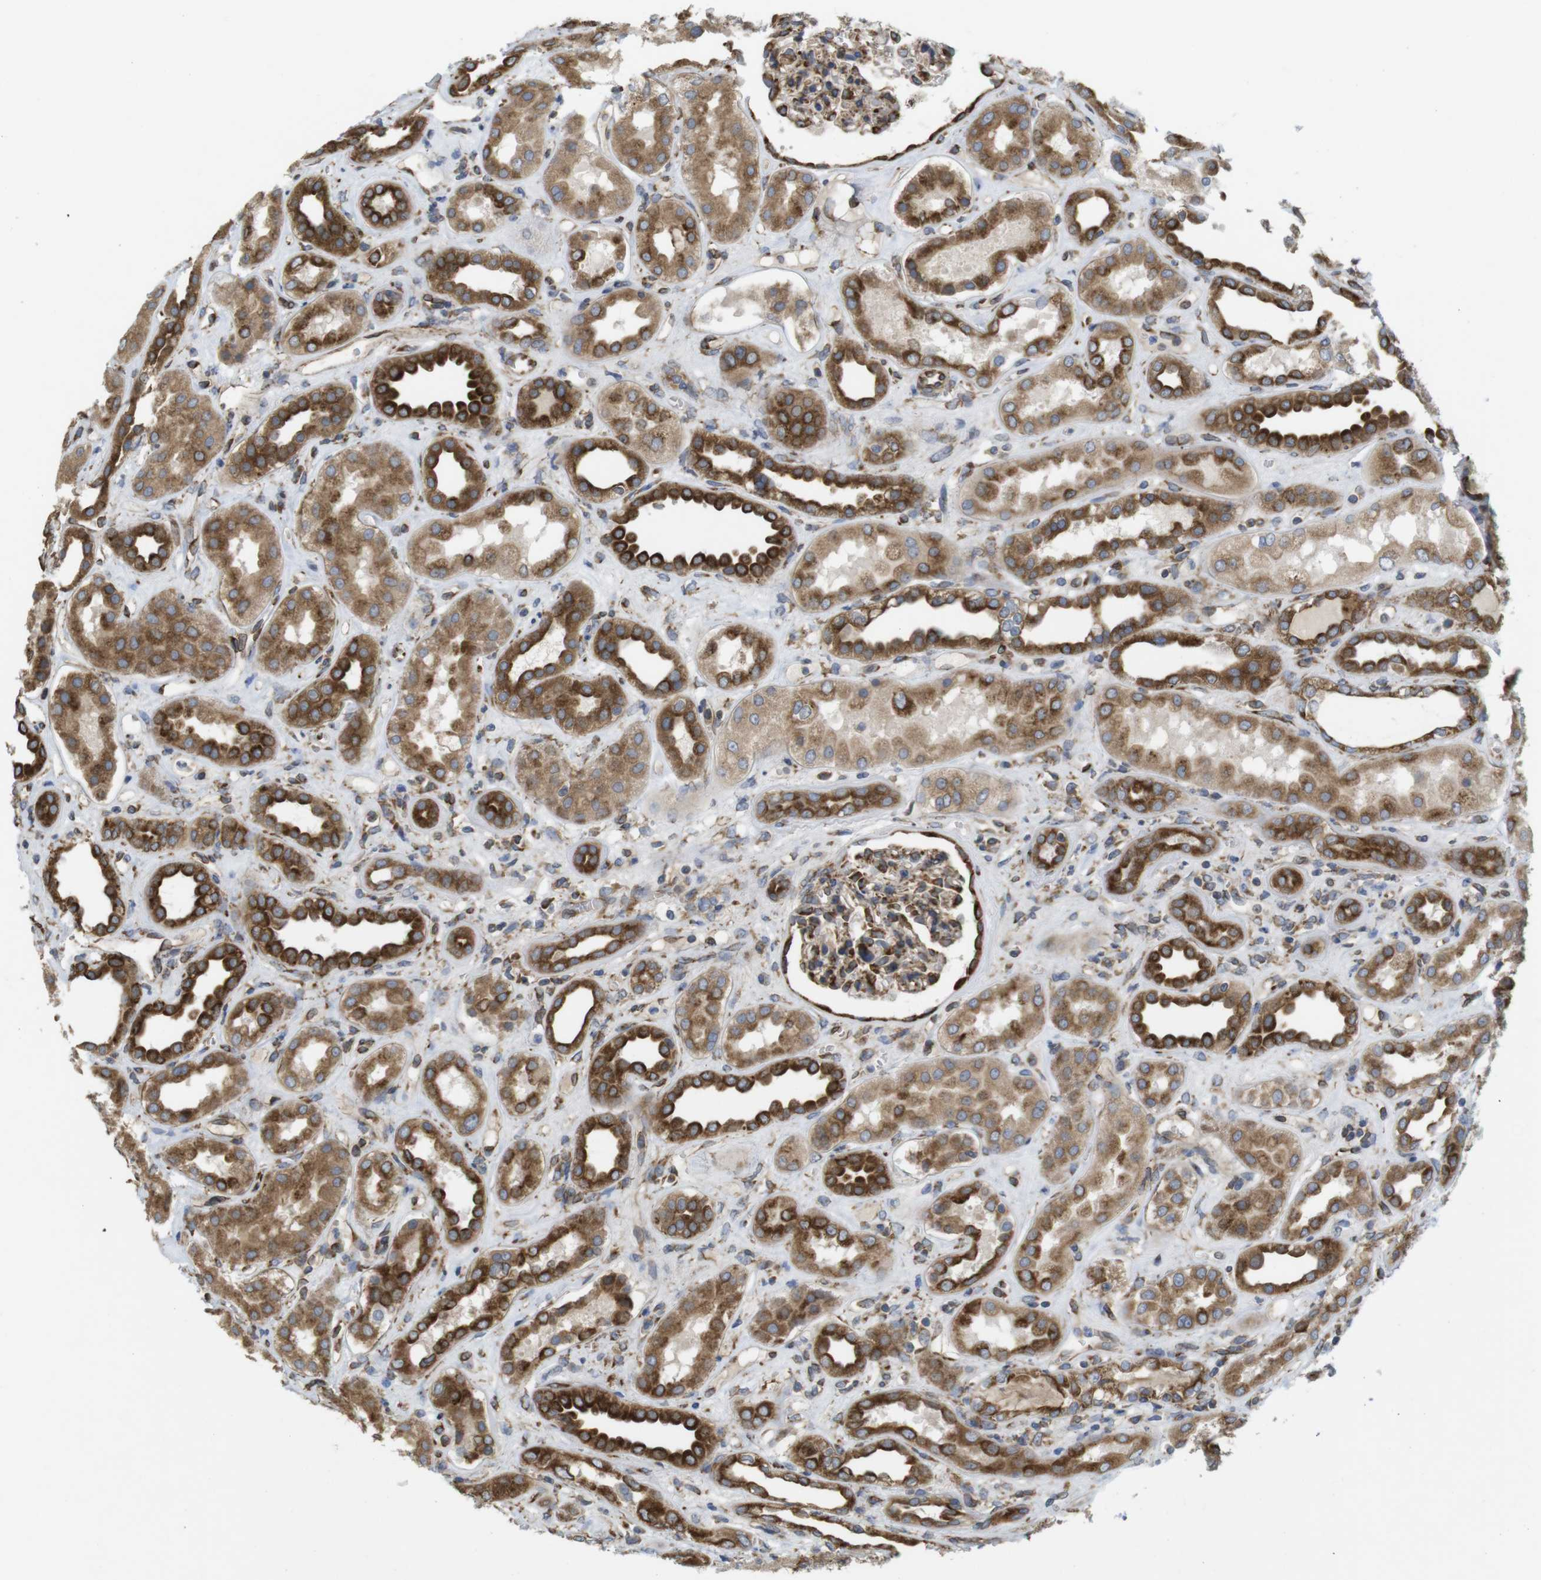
{"staining": {"intensity": "strong", "quantity": "25%-75%", "location": "cytoplasmic/membranous"}, "tissue": "kidney", "cell_type": "Cells in glomeruli", "image_type": "normal", "snomed": [{"axis": "morphology", "description": "Normal tissue, NOS"}, {"axis": "topography", "description": "Kidney"}], "caption": "Immunohistochemistry (IHC) of benign kidney shows high levels of strong cytoplasmic/membranous staining in approximately 25%-75% of cells in glomeruli.", "gene": "PCNX2", "patient": {"sex": "male", "age": 59}}